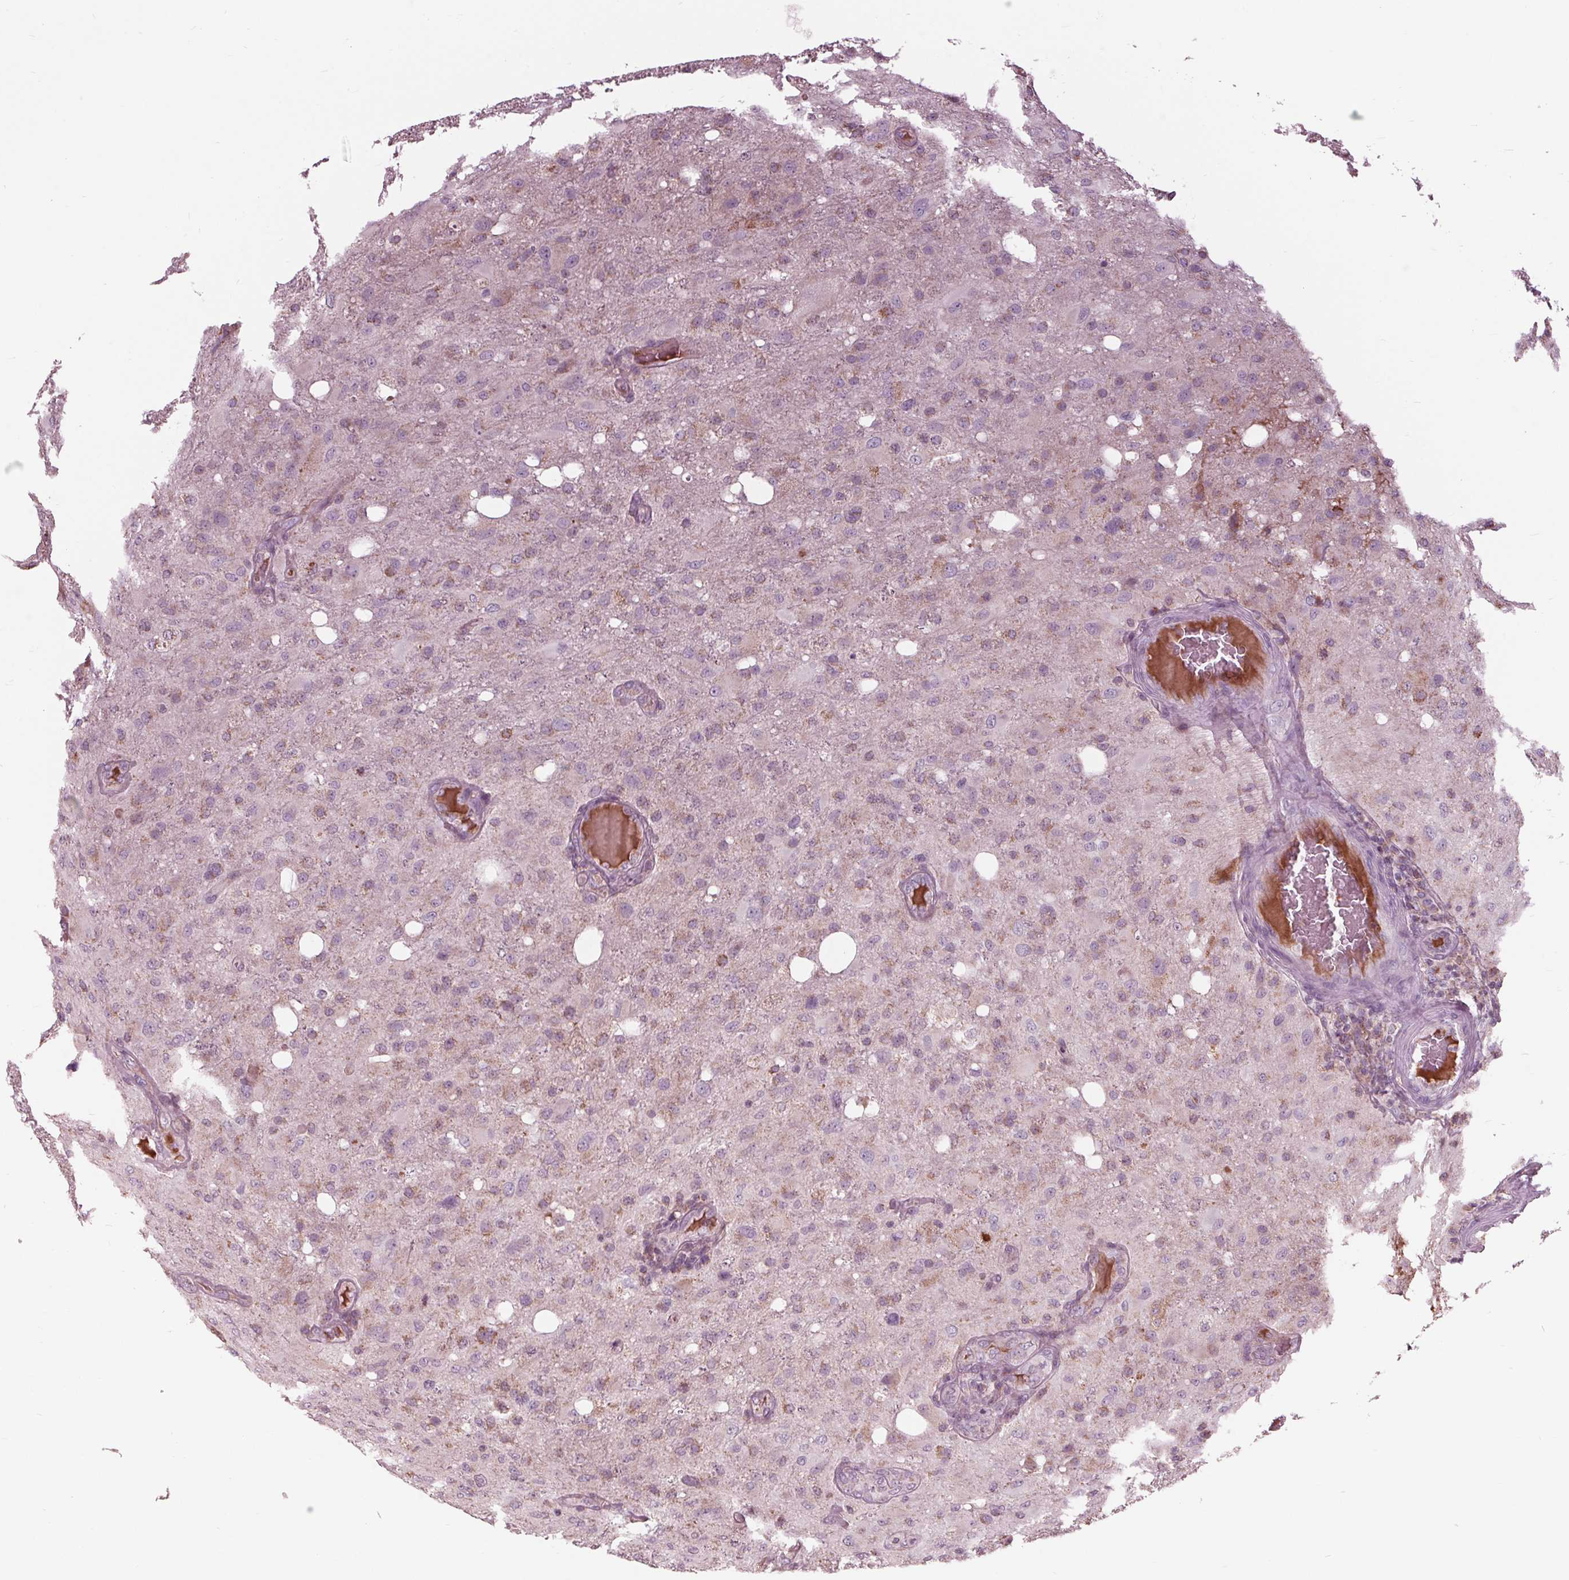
{"staining": {"intensity": "weak", "quantity": "<25%", "location": "cytoplasmic/membranous"}, "tissue": "glioma", "cell_type": "Tumor cells", "image_type": "cancer", "snomed": [{"axis": "morphology", "description": "Glioma, malignant, High grade"}, {"axis": "topography", "description": "Brain"}], "caption": "Glioma was stained to show a protein in brown. There is no significant staining in tumor cells.", "gene": "CLN6", "patient": {"sex": "male", "age": 53}}